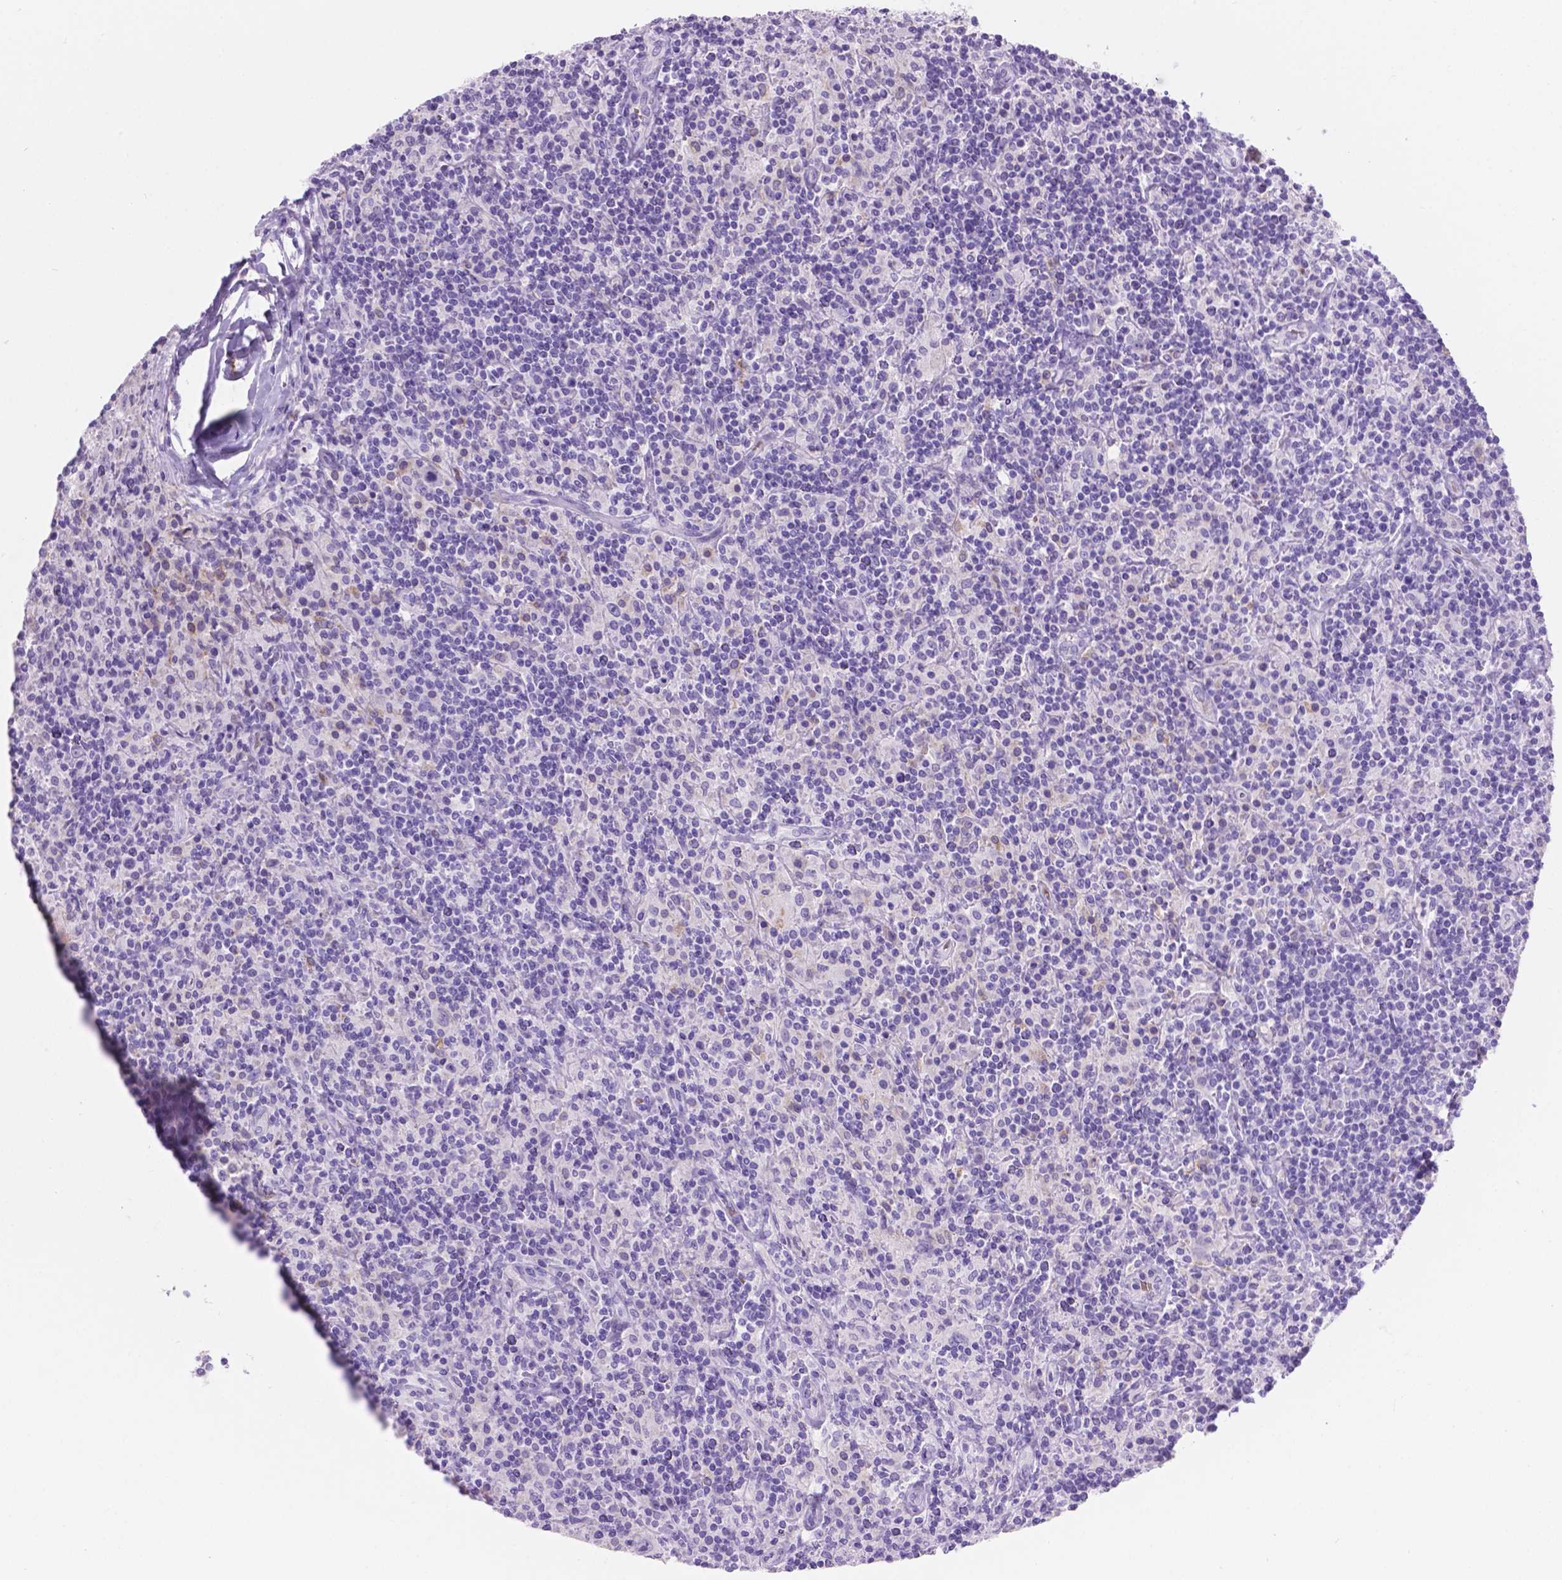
{"staining": {"intensity": "negative", "quantity": "none", "location": "none"}, "tissue": "lymphoma", "cell_type": "Tumor cells", "image_type": "cancer", "snomed": [{"axis": "morphology", "description": "Hodgkin's disease, NOS"}, {"axis": "topography", "description": "Lymph node"}], "caption": "This histopathology image is of lymphoma stained with immunohistochemistry to label a protein in brown with the nuclei are counter-stained blue. There is no expression in tumor cells. (IHC, brightfield microscopy, high magnification).", "gene": "GRIN2B", "patient": {"sex": "male", "age": 70}}